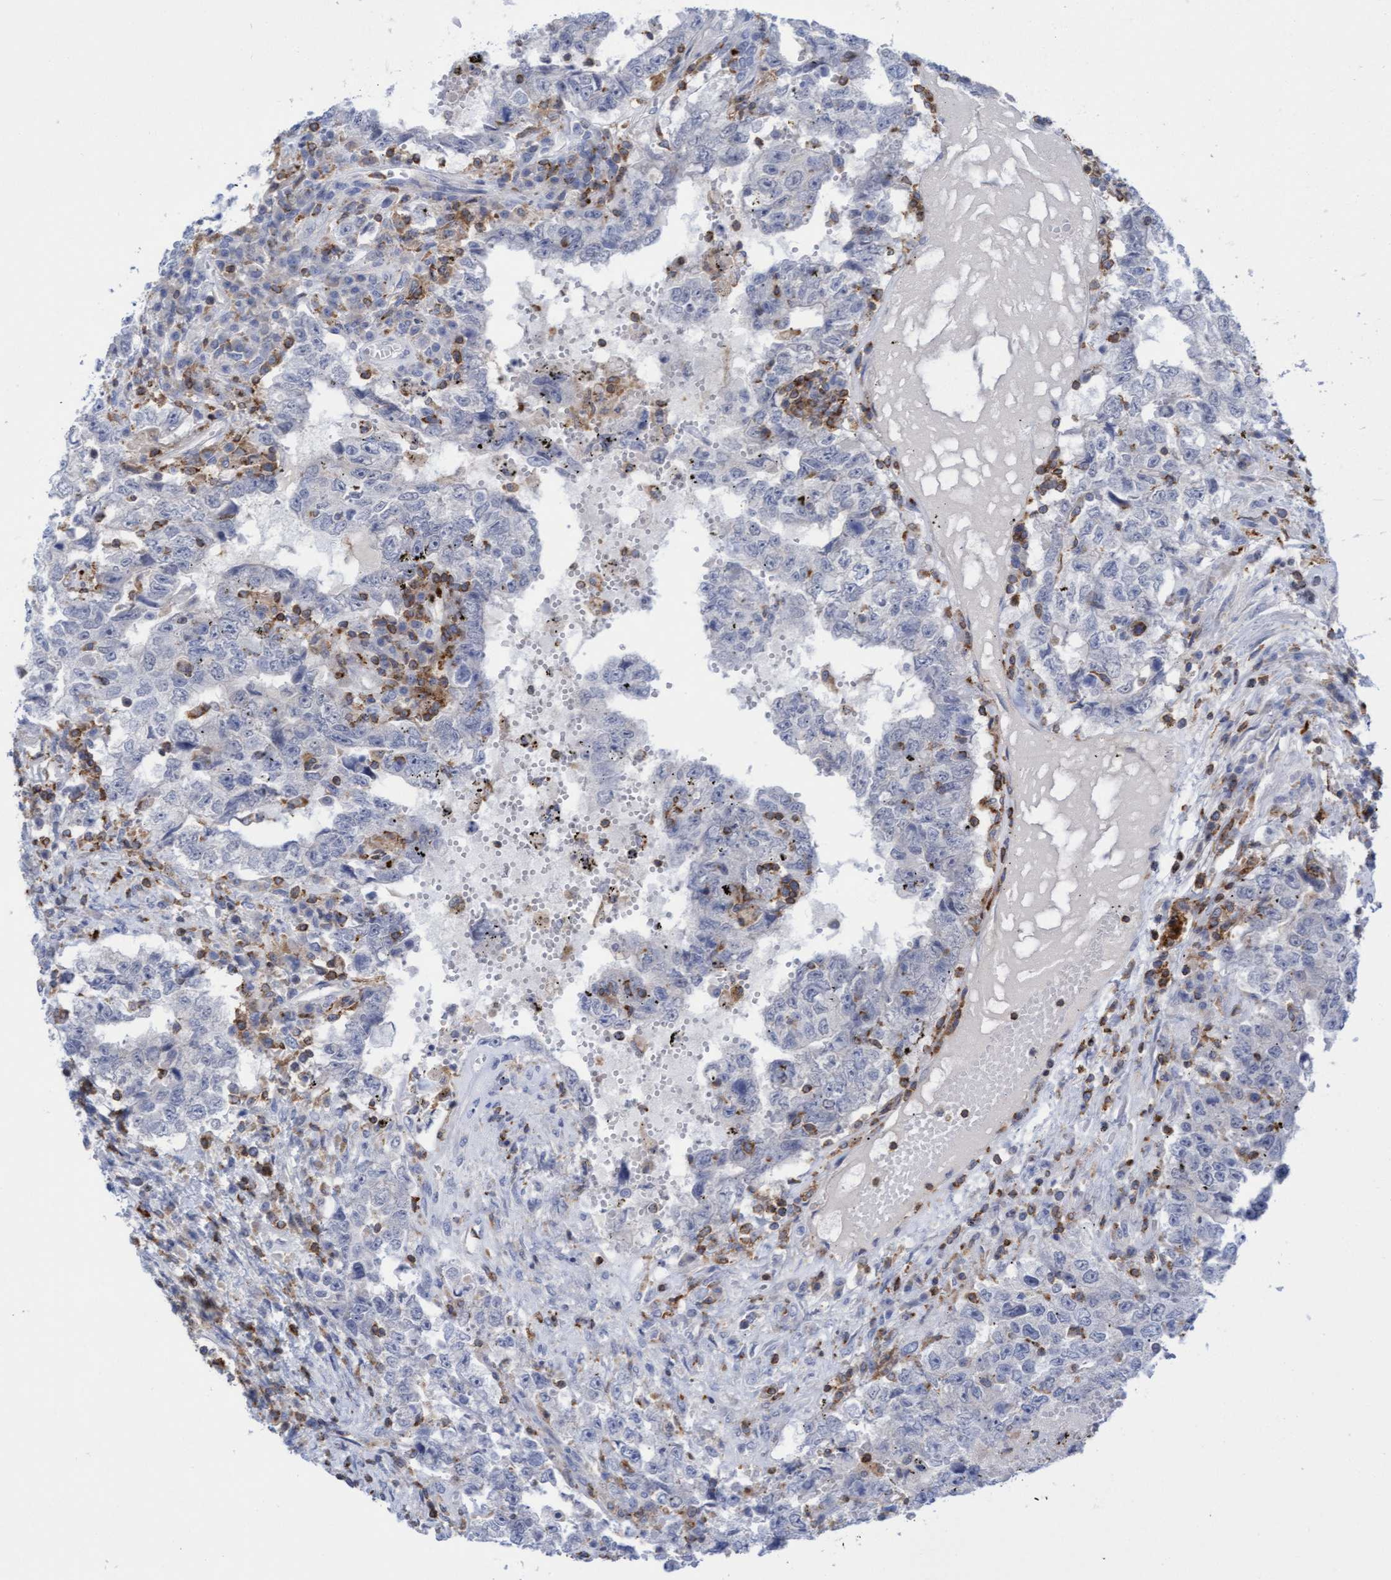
{"staining": {"intensity": "negative", "quantity": "none", "location": "none"}, "tissue": "testis cancer", "cell_type": "Tumor cells", "image_type": "cancer", "snomed": [{"axis": "morphology", "description": "Carcinoma, Embryonal, NOS"}, {"axis": "topography", "description": "Testis"}], "caption": "There is no significant positivity in tumor cells of testis embryonal carcinoma. (DAB (3,3'-diaminobenzidine) immunohistochemistry (IHC) visualized using brightfield microscopy, high magnification).", "gene": "FNBP1", "patient": {"sex": "male", "age": 26}}